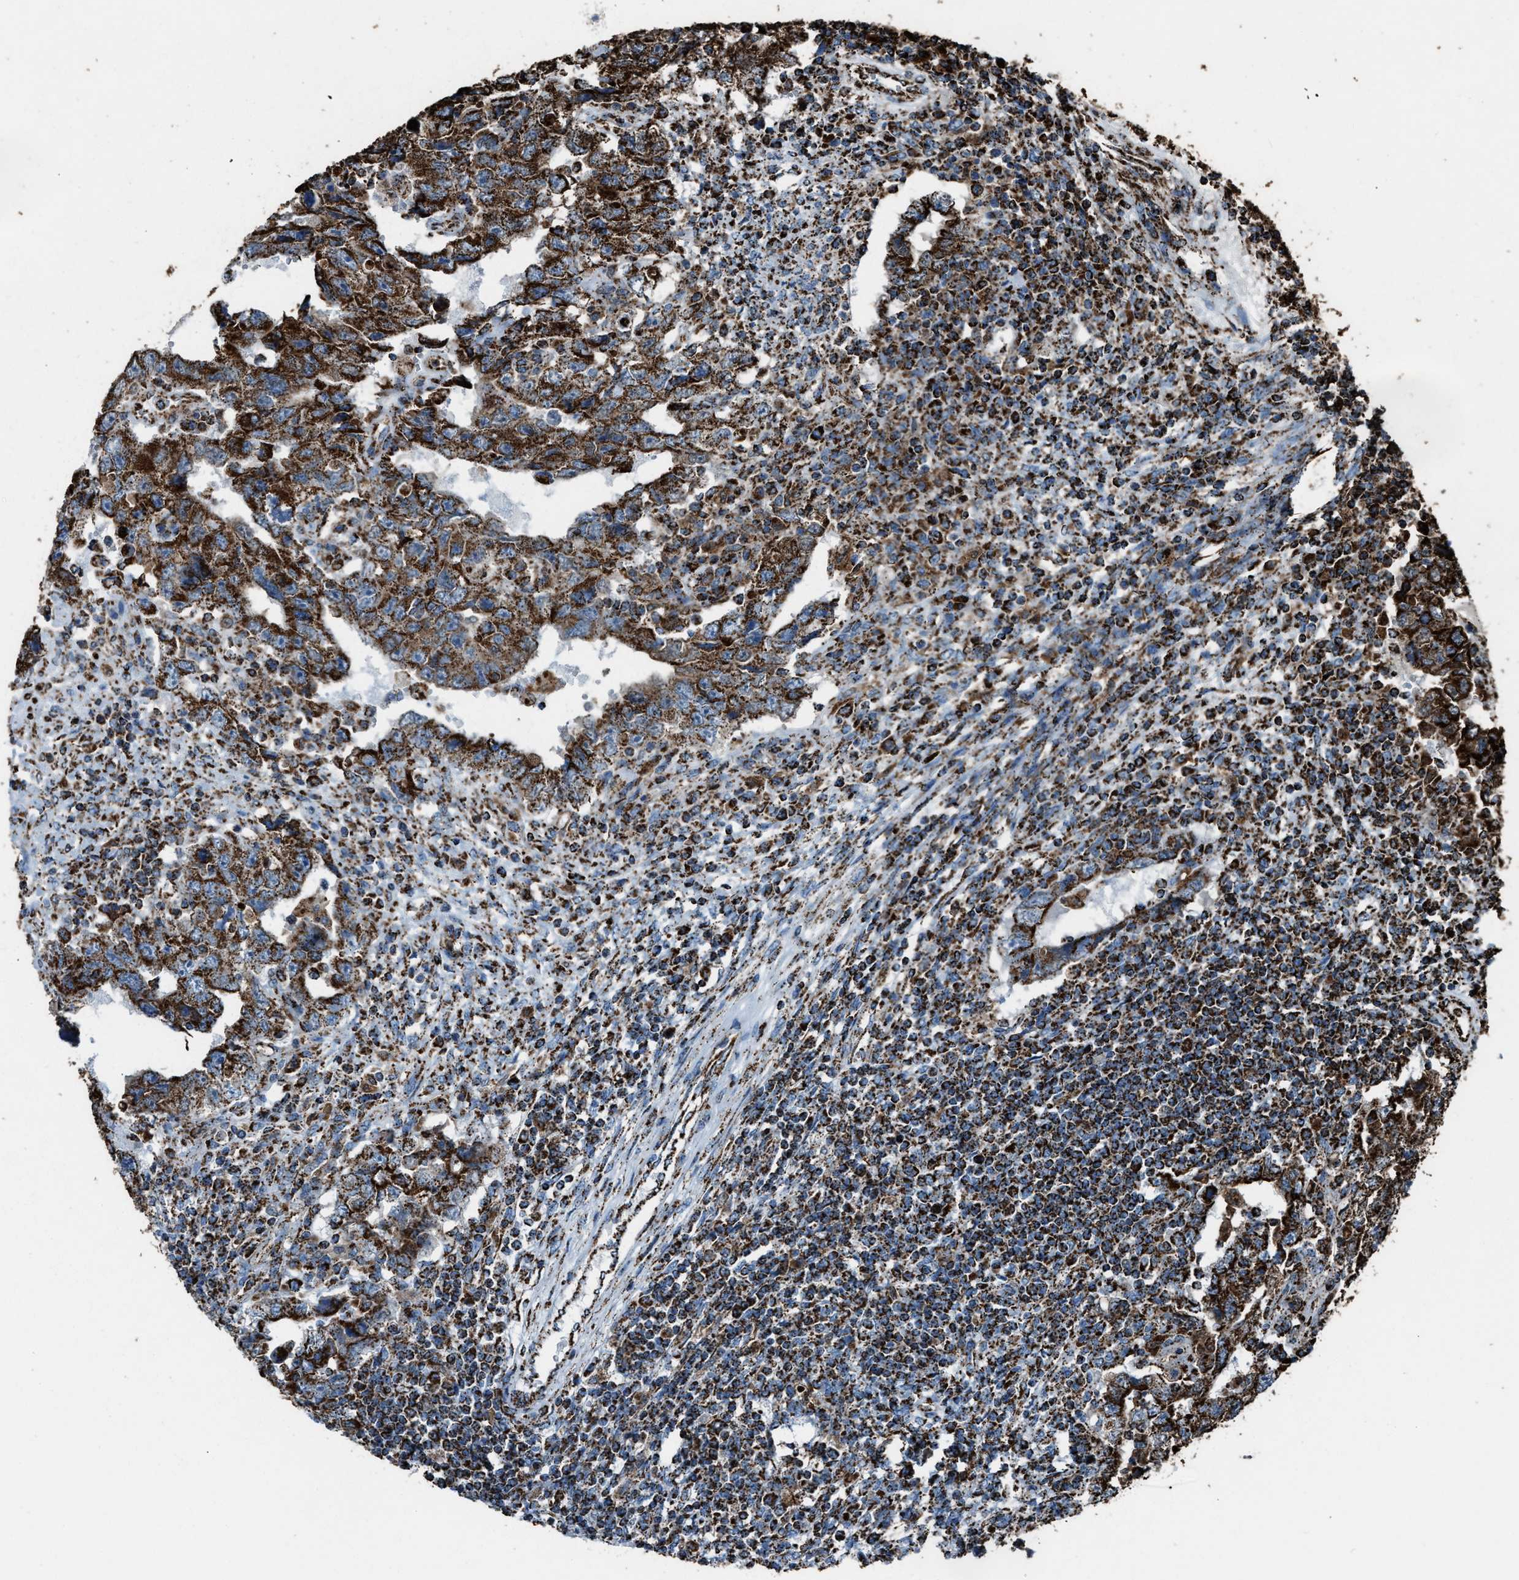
{"staining": {"intensity": "strong", "quantity": ">75%", "location": "cytoplasmic/membranous"}, "tissue": "testis cancer", "cell_type": "Tumor cells", "image_type": "cancer", "snomed": [{"axis": "morphology", "description": "Carcinoma, Embryonal, NOS"}, {"axis": "topography", "description": "Testis"}], "caption": "Tumor cells demonstrate high levels of strong cytoplasmic/membranous positivity in about >75% of cells in human testis cancer.", "gene": "MDH2", "patient": {"sex": "male", "age": 26}}